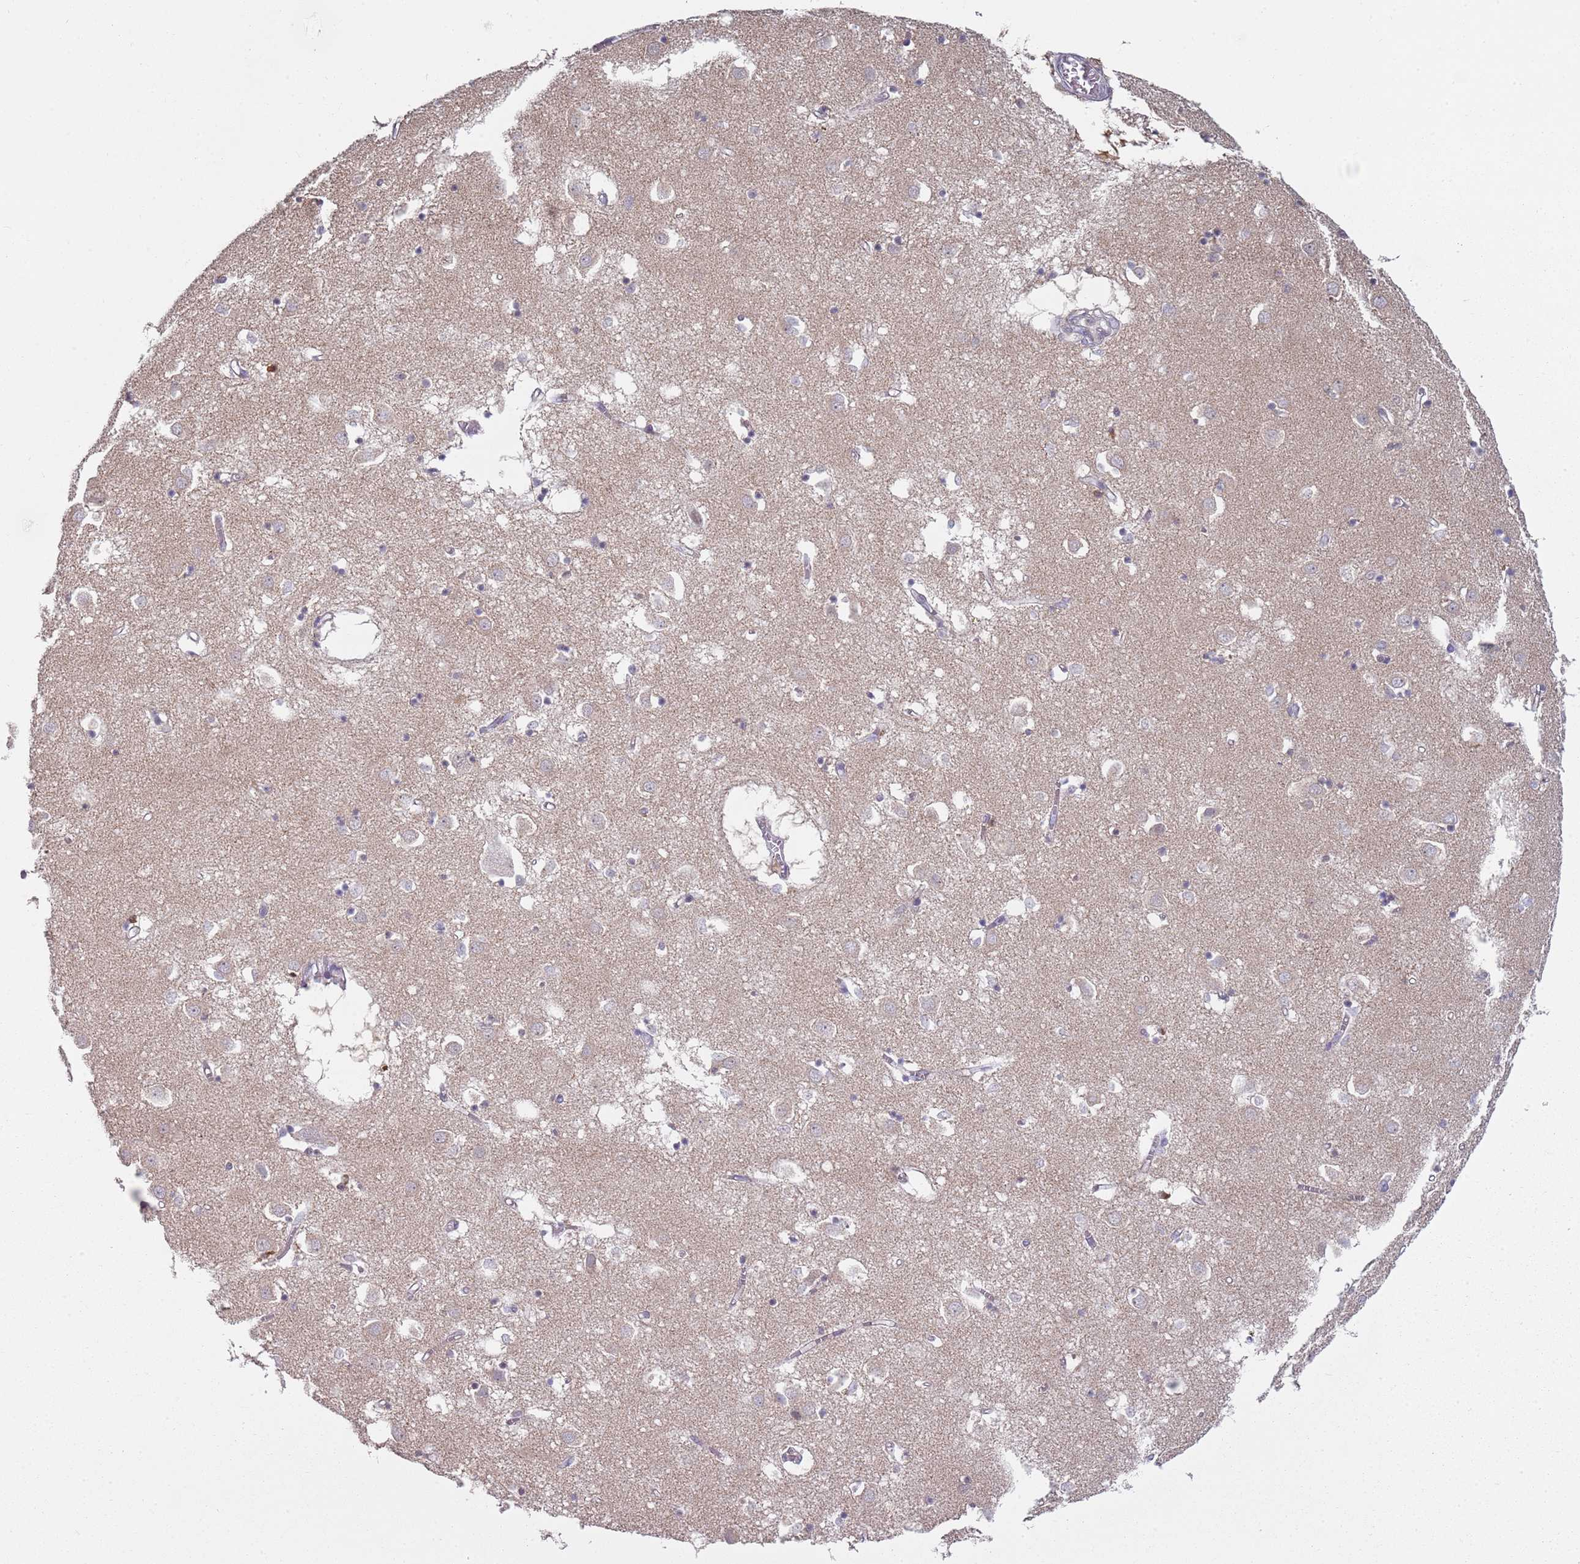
{"staining": {"intensity": "negative", "quantity": "none", "location": "none"}, "tissue": "caudate", "cell_type": "Glial cells", "image_type": "normal", "snomed": [{"axis": "morphology", "description": "Normal tissue, NOS"}, {"axis": "topography", "description": "Lateral ventricle wall"}], "caption": "Caudate stained for a protein using immunohistochemistry (IHC) shows no staining glial cells.", "gene": "SMARCAL1", "patient": {"sex": "male", "age": 70}}